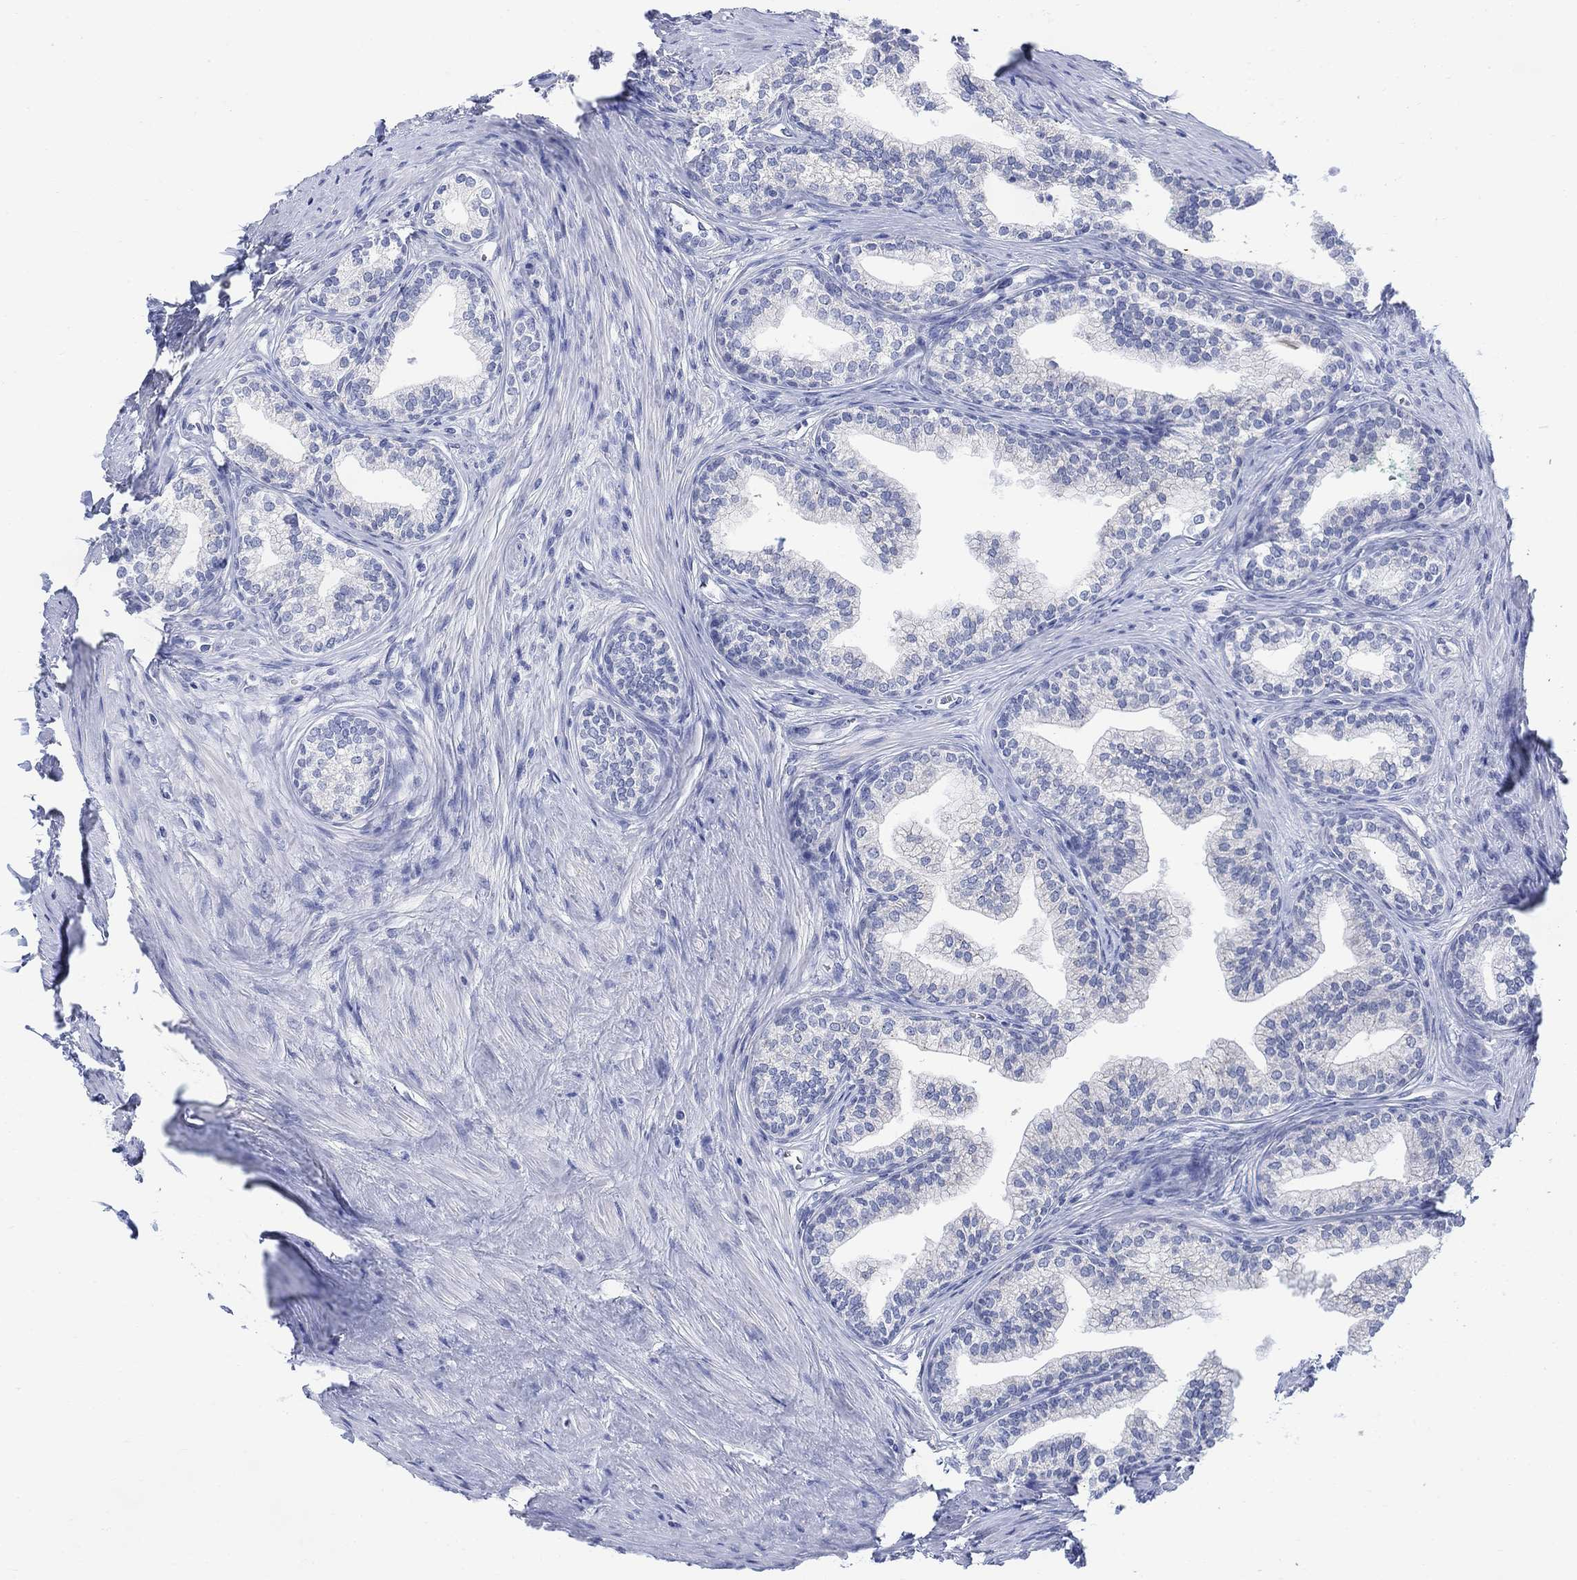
{"staining": {"intensity": "negative", "quantity": "none", "location": "none"}, "tissue": "prostate", "cell_type": "Glandular cells", "image_type": "normal", "snomed": [{"axis": "morphology", "description": "Normal tissue, NOS"}, {"axis": "topography", "description": "Prostate"}], "caption": "The image shows no staining of glandular cells in unremarkable prostate.", "gene": "FBP2", "patient": {"sex": "male", "age": 65}}